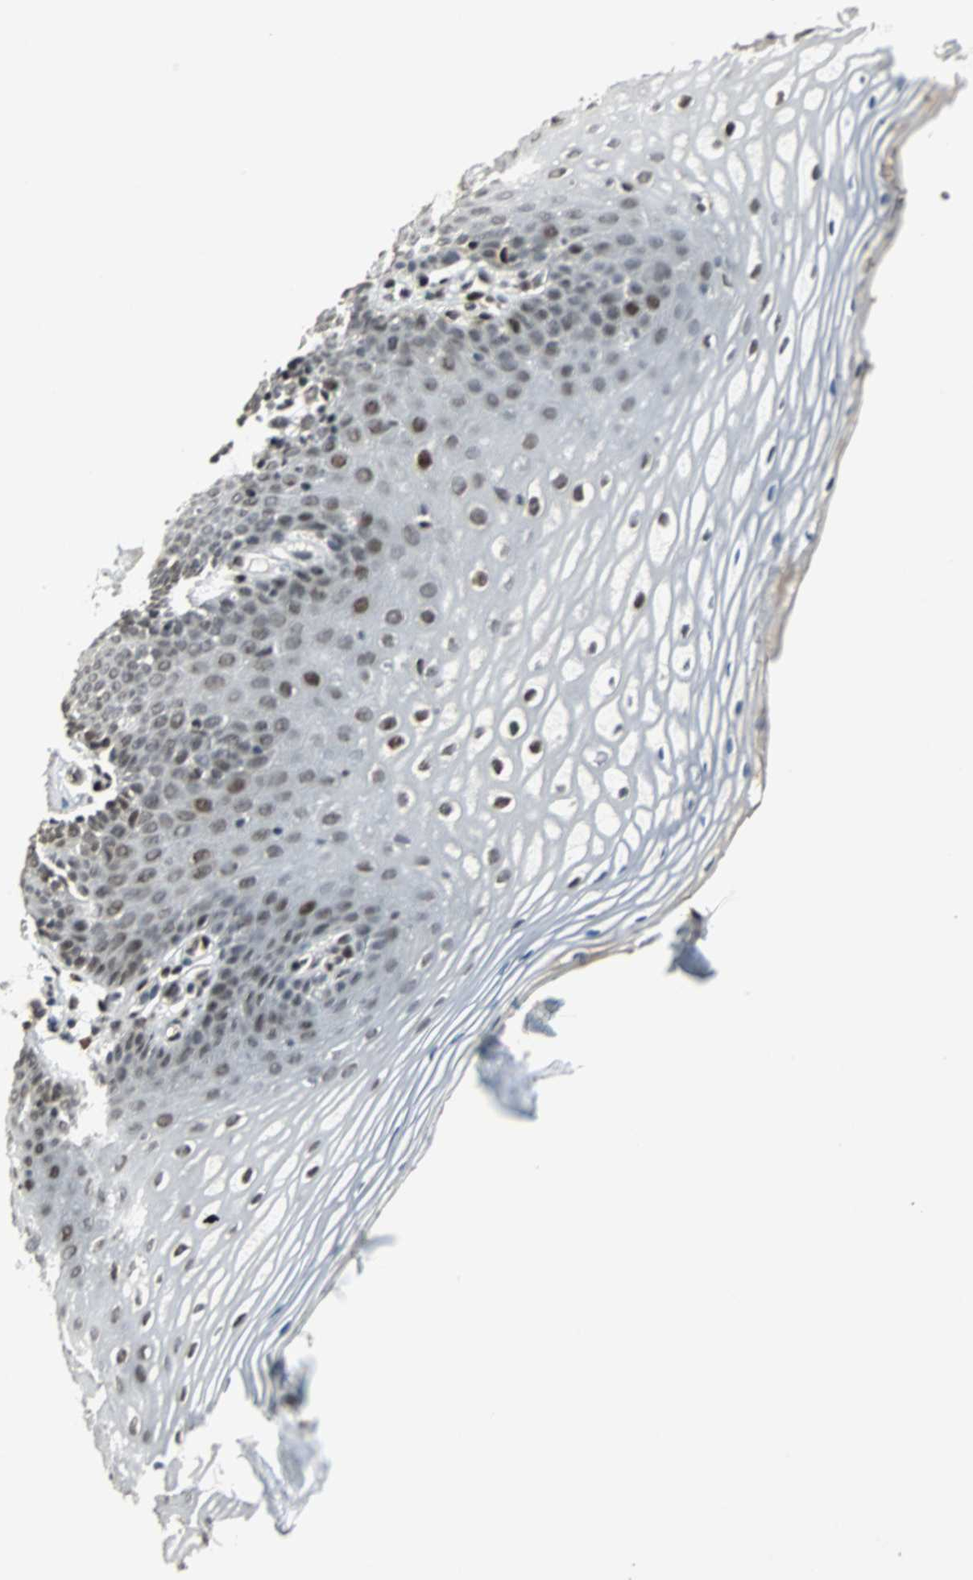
{"staining": {"intensity": "moderate", "quantity": ">75%", "location": "nuclear"}, "tissue": "vagina", "cell_type": "Squamous epithelial cells", "image_type": "normal", "snomed": [{"axis": "morphology", "description": "Normal tissue, NOS"}, {"axis": "topography", "description": "Vagina"}], "caption": "Brown immunohistochemical staining in unremarkable vagina demonstrates moderate nuclear positivity in about >75% of squamous epithelial cells.", "gene": "TAF5", "patient": {"sex": "female", "age": 55}}